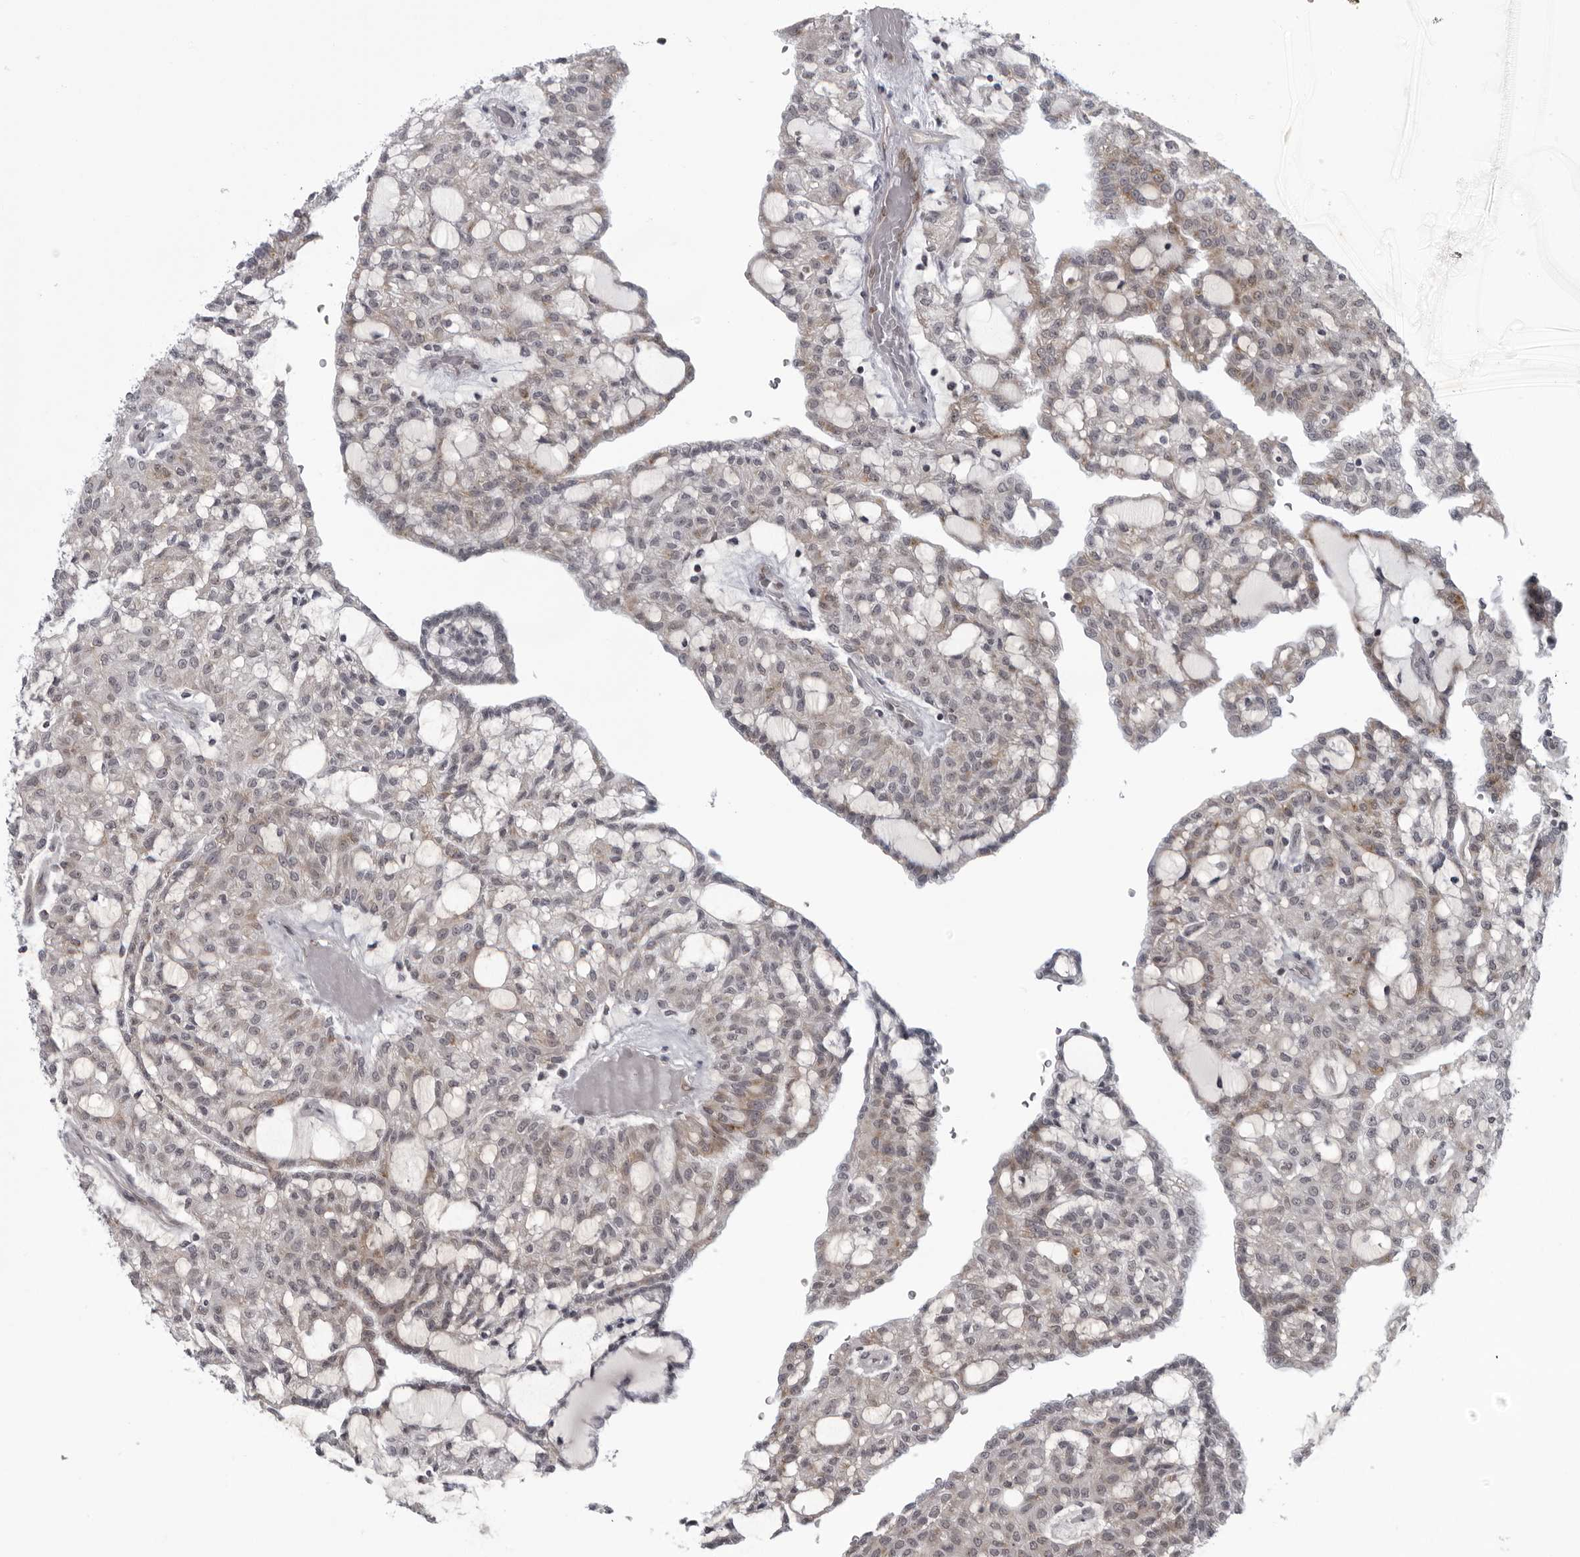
{"staining": {"intensity": "weak", "quantity": "25%-75%", "location": "cytoplasmic/membranous"}, "tissue": "renal cancer", "cell_type": "Tumor cells", "image_type": "cancer", "snomed": [{"axis": "morphology", "description": "Adenocarcinoma, NOS"}, {"axis": "topography", "description": "Kidney"}], "caption": "Adenocarcinoma (renal) stained for a protein displays weak cytoplasmic/membranous positivity in tumor cells.", "gene": "MAPK12", "patient": {"sex": "male", "age": 63}}